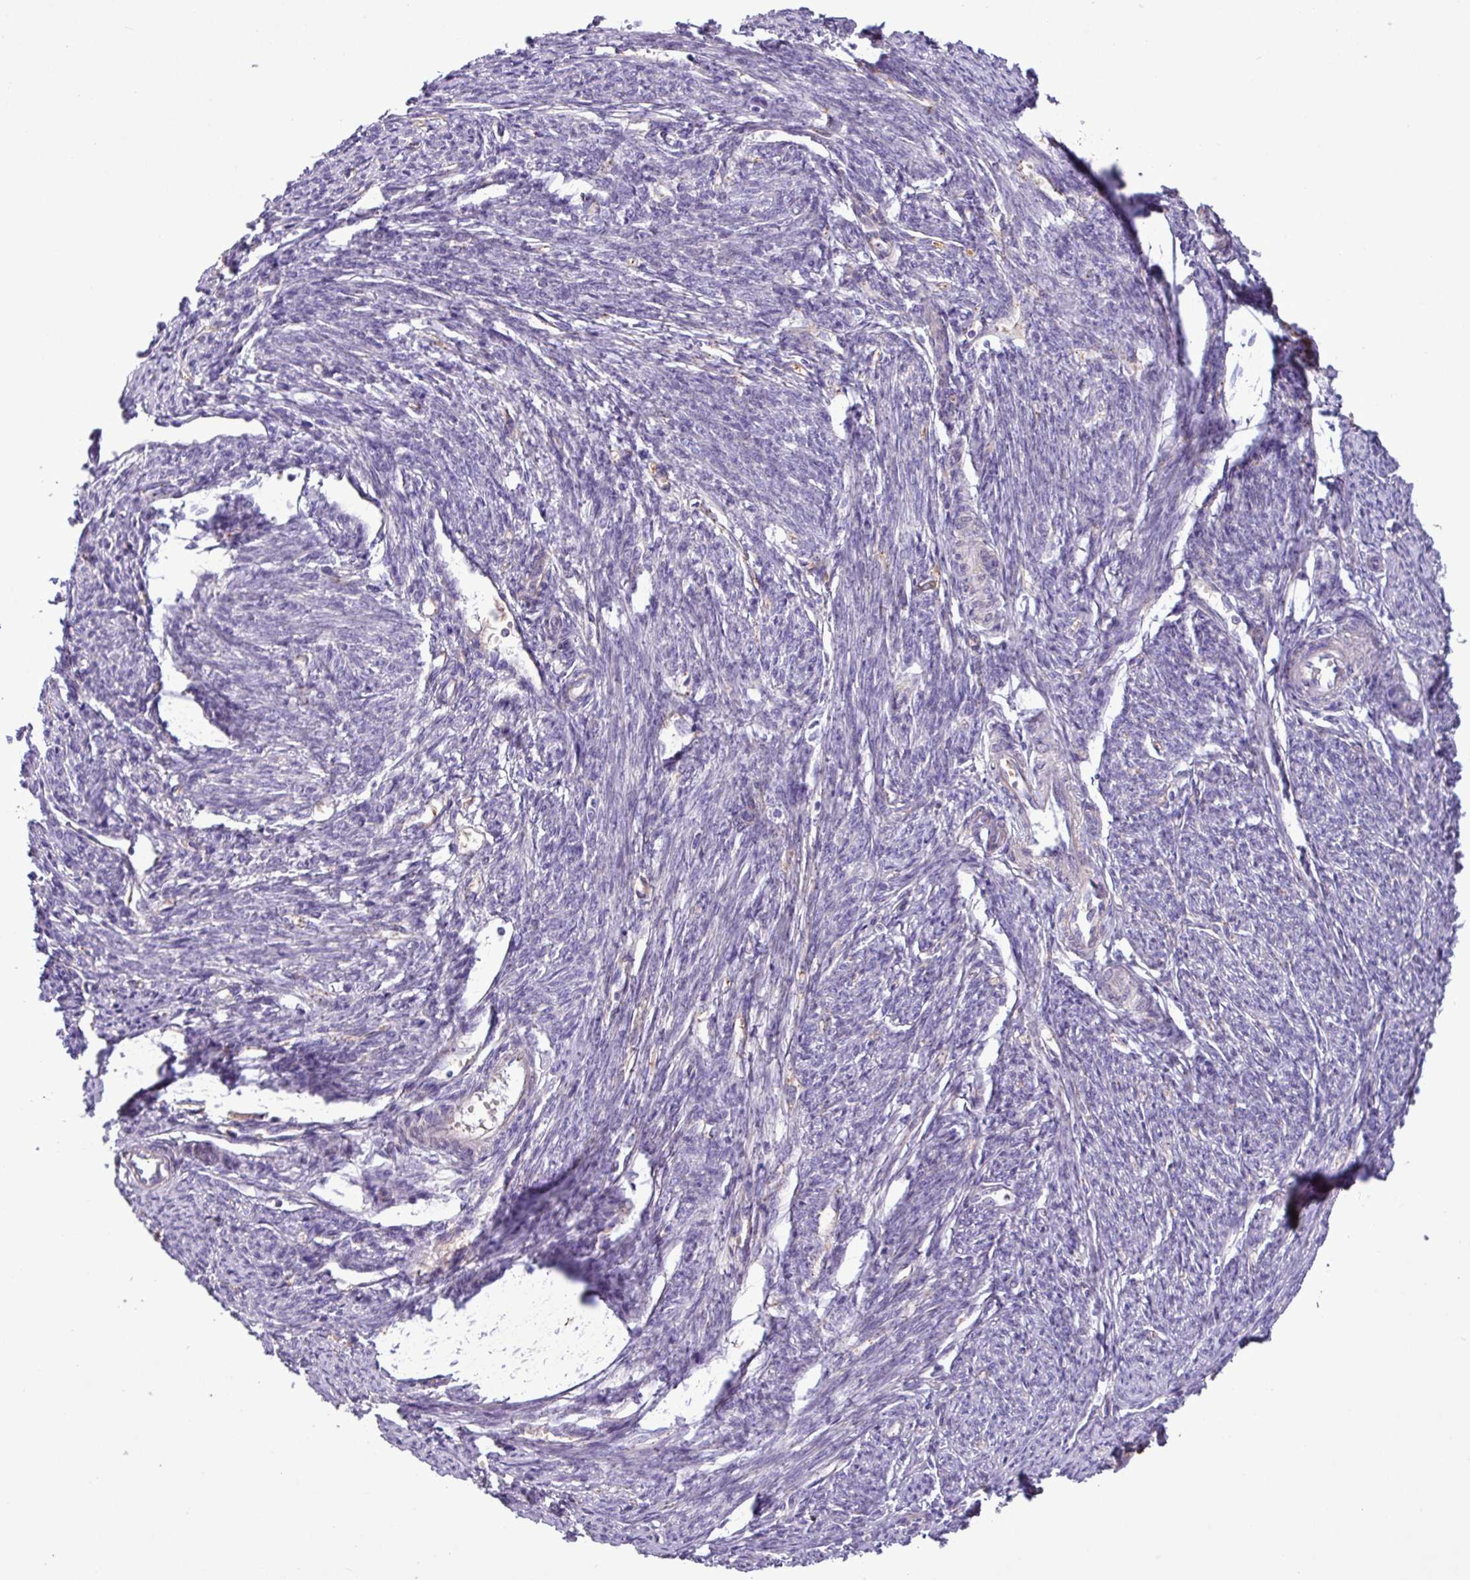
{"staining": {"intensity": "weak", "quantity": "<25%", "location": "cytoplasmic/membranous"}, "tissue": "smooth muscle", "cell_type": "Smooth muscle cells", "image_type": "normal", "snomed": [{"axis": "morphology", "description": "Normal tissue, NOS"}, {"axis": "topography", "description": "Smooth muscle"}, {"axis": "topography", "description": "Fallopian tube"}], "caption": "This histopathology image is of benign smooth muscle stained with immunohistochemistry (IHC) to label a protein in brown with the nuclei are counter-stained blue. There is no positivity in smooth muscle cells.", "gene": "CD248", "patient": {"sex": "female", "age": 59}}